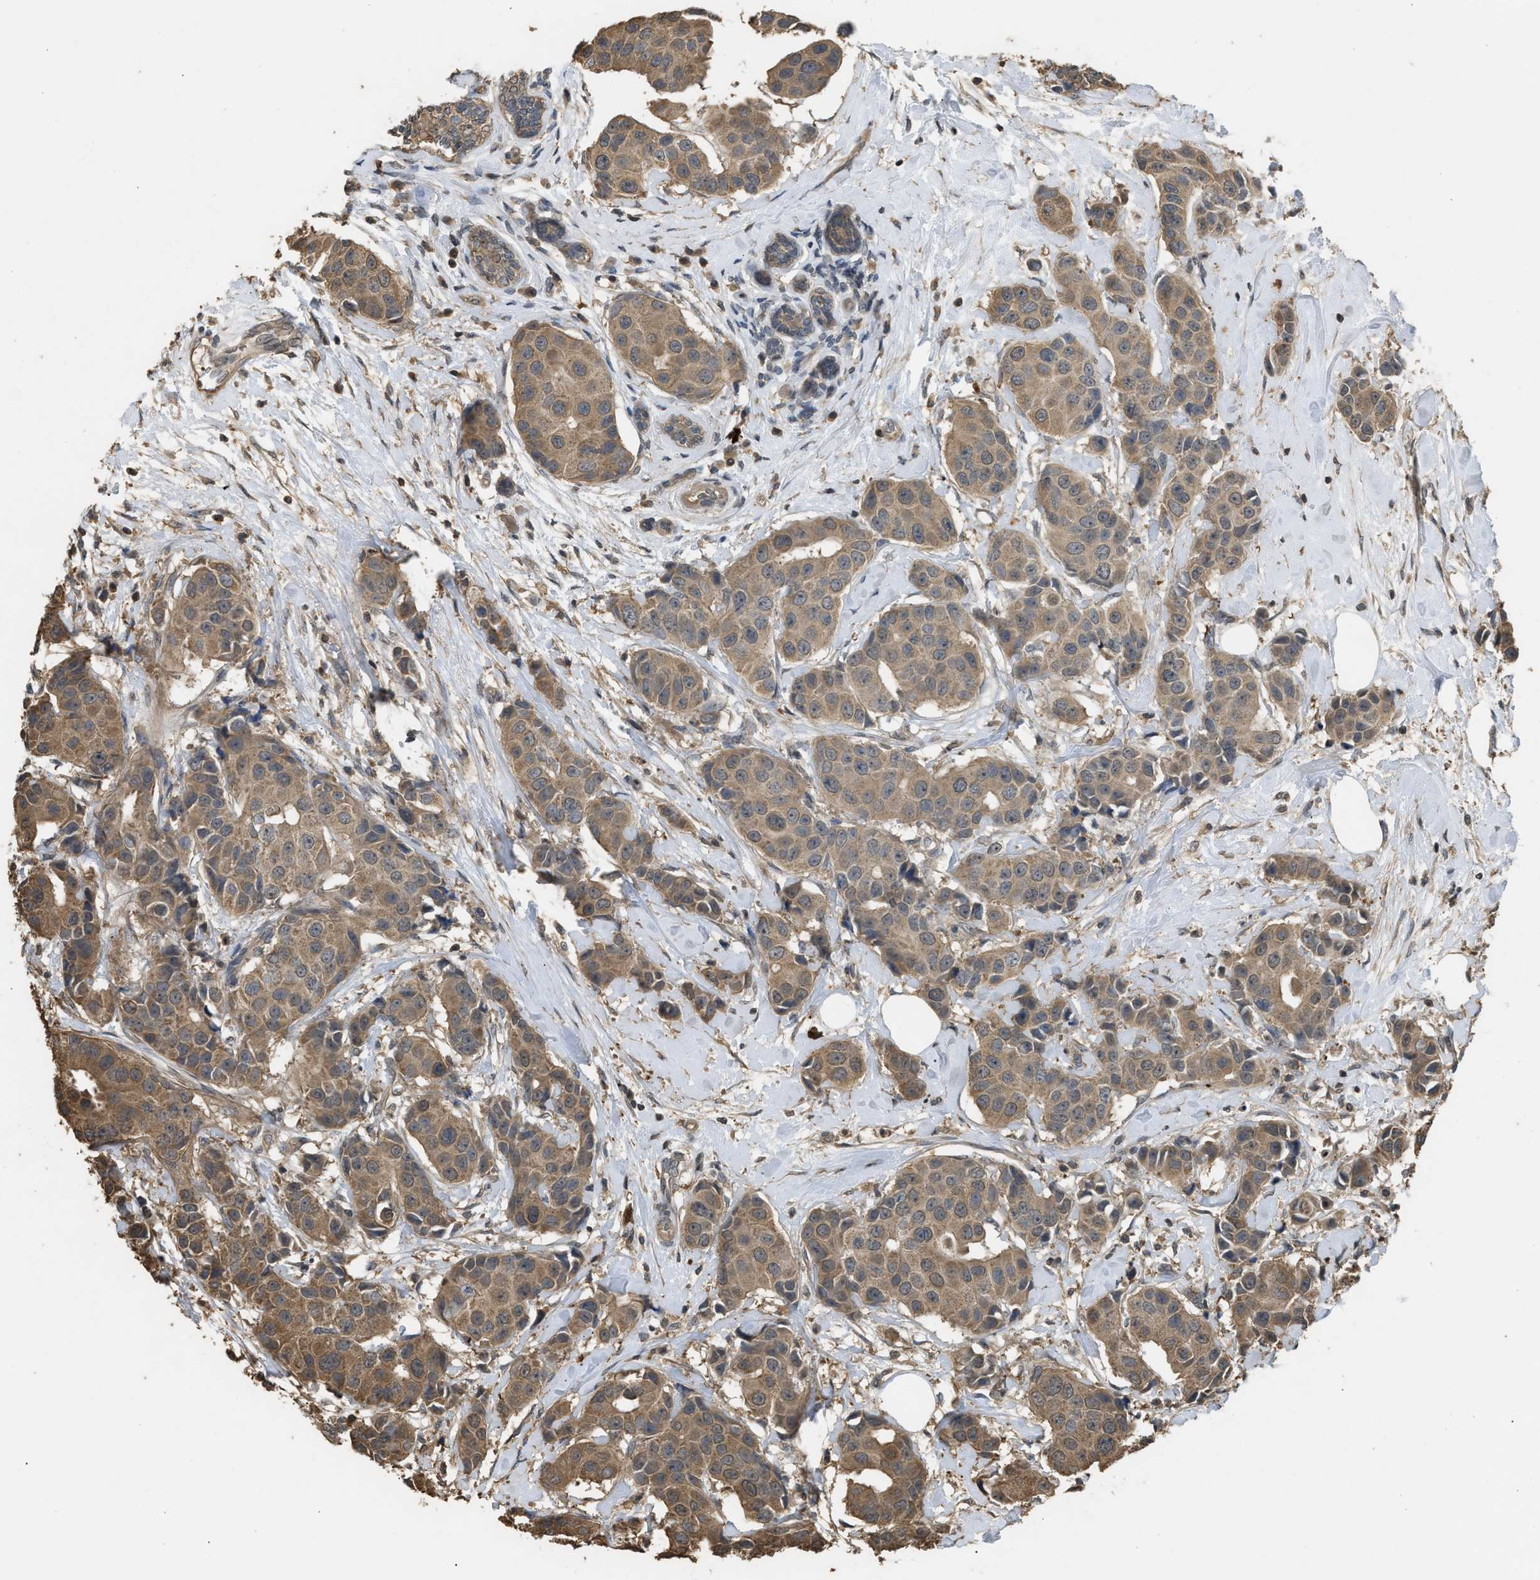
{"staining": {"intensity": "moderate", "quantity": ">75%", "location": "cytoplasmic/membranous"}, "tissue": "breast cancer", "cell_type": "Tumor cells", "image_type": "cancer", "snomed": [{"axis": "morphology", "description": "Normal tissue, NOS"}, {"axis": "morphology", "description": "Duct carcinoma"}, {"axis": "topography", "description": "Breast"}], "caption": "Immunohistochemistry (IHC) of human breast infiltrating ductal carcinoma displays medium levels of moderate cytoplasmic/membranous staining in approximately >75% of tumor cells. The staining is performed using DAB (3,3'-diaminobenzidine) brown chromogen to label protein expression. The nuclei are counter-stained blue using hematoxylin.", "gene": "ARHGDIA", "patient": {"sex": "female", "age": 39}}